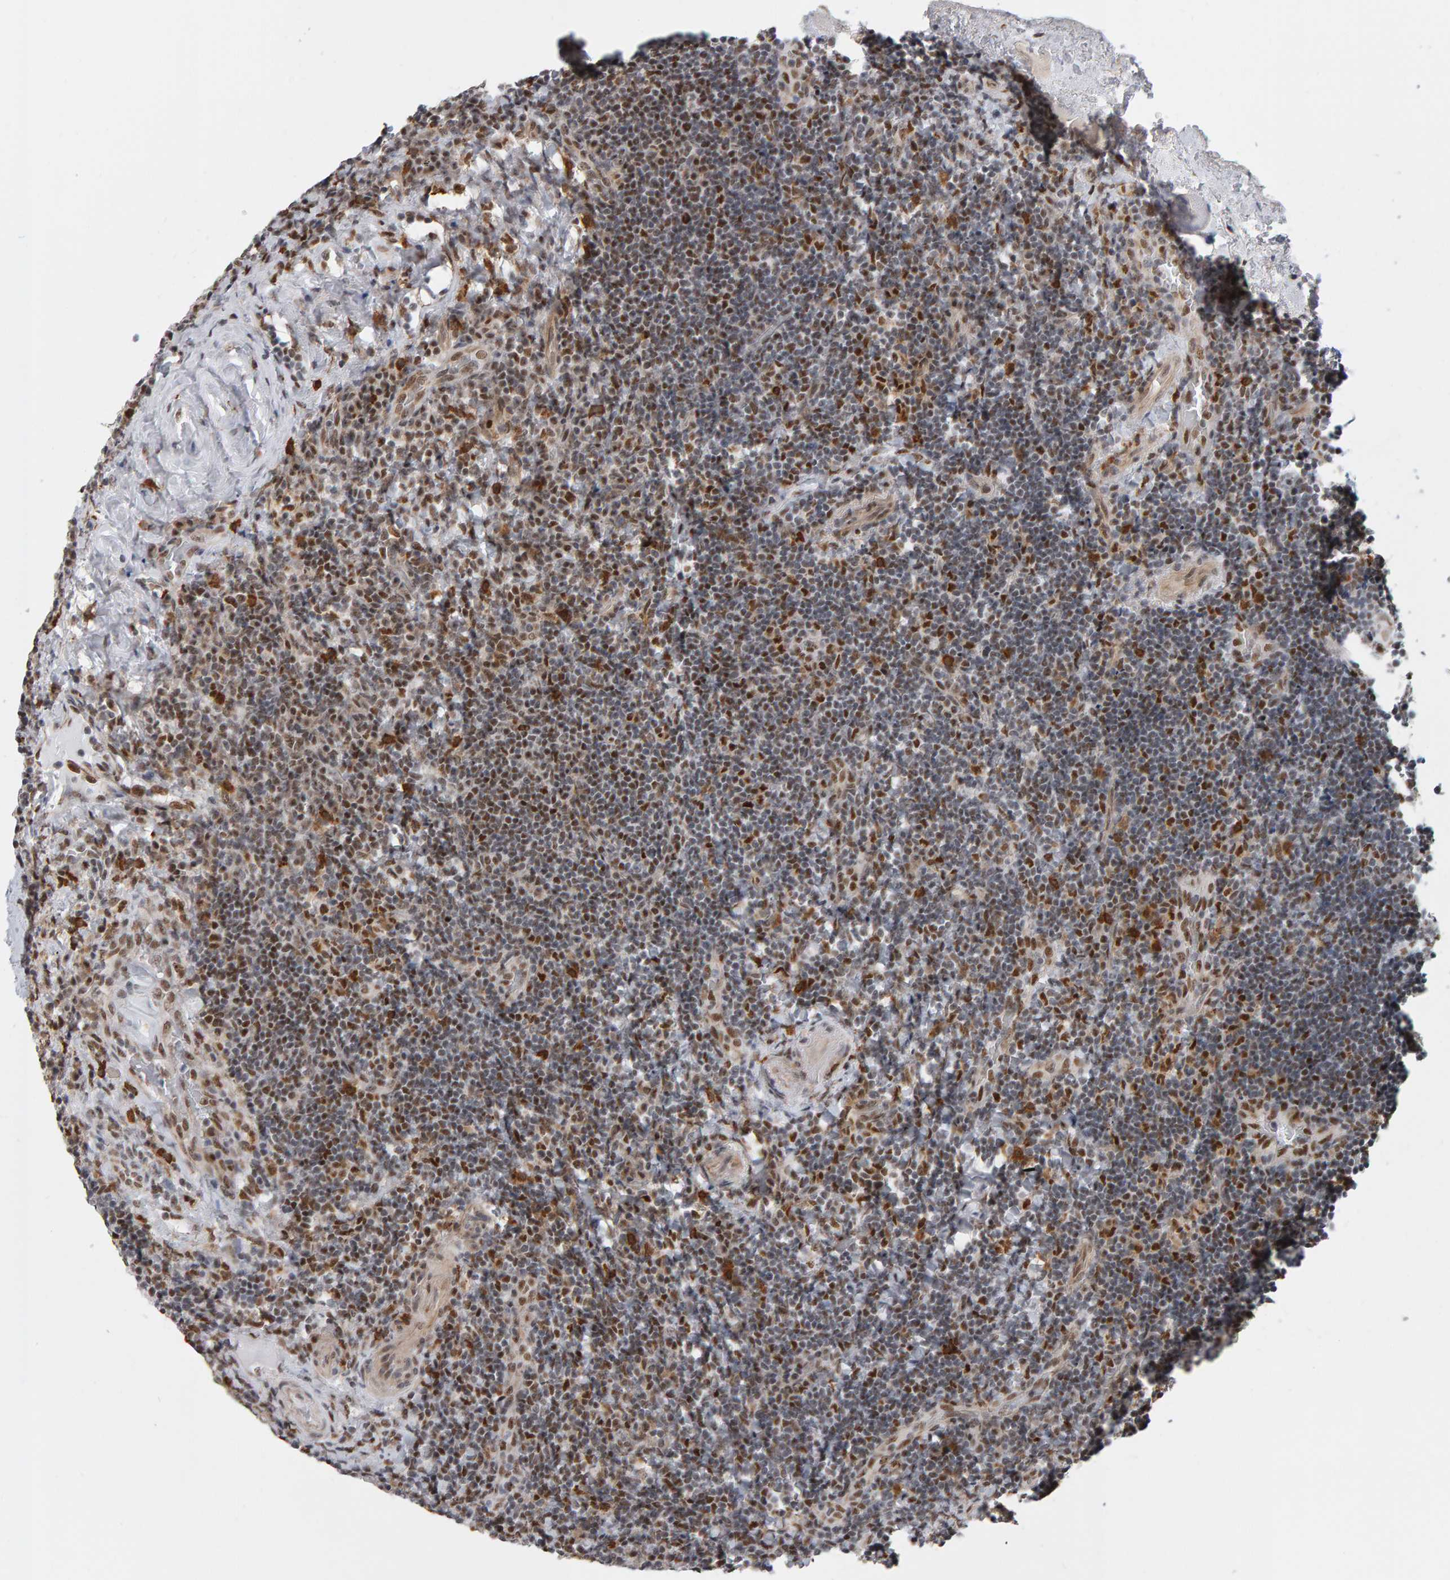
{"staining": {"intensity": "moderate", "quantity": "25%-75%", "location": "nuclear"}, "tissue": "lymphoma", "cell_type": "Tumor cells", "image_type": "cancer", "snomed": [{"axis": "morphology", "description": "Malignant lymphoma, non-Hodgkin's type, High grade"}, {"axis": "topography", "description": "Tonsil"}], "caption": "Immunohistochemical staining of high-grade malignant lymphoma, non-Hodgkin's type shows moderate nuclear protein staining in approximately 25%-75% of tumor cells.", "gene": "ATF7IP", "patient": {"sex": "female", "age": 36}}